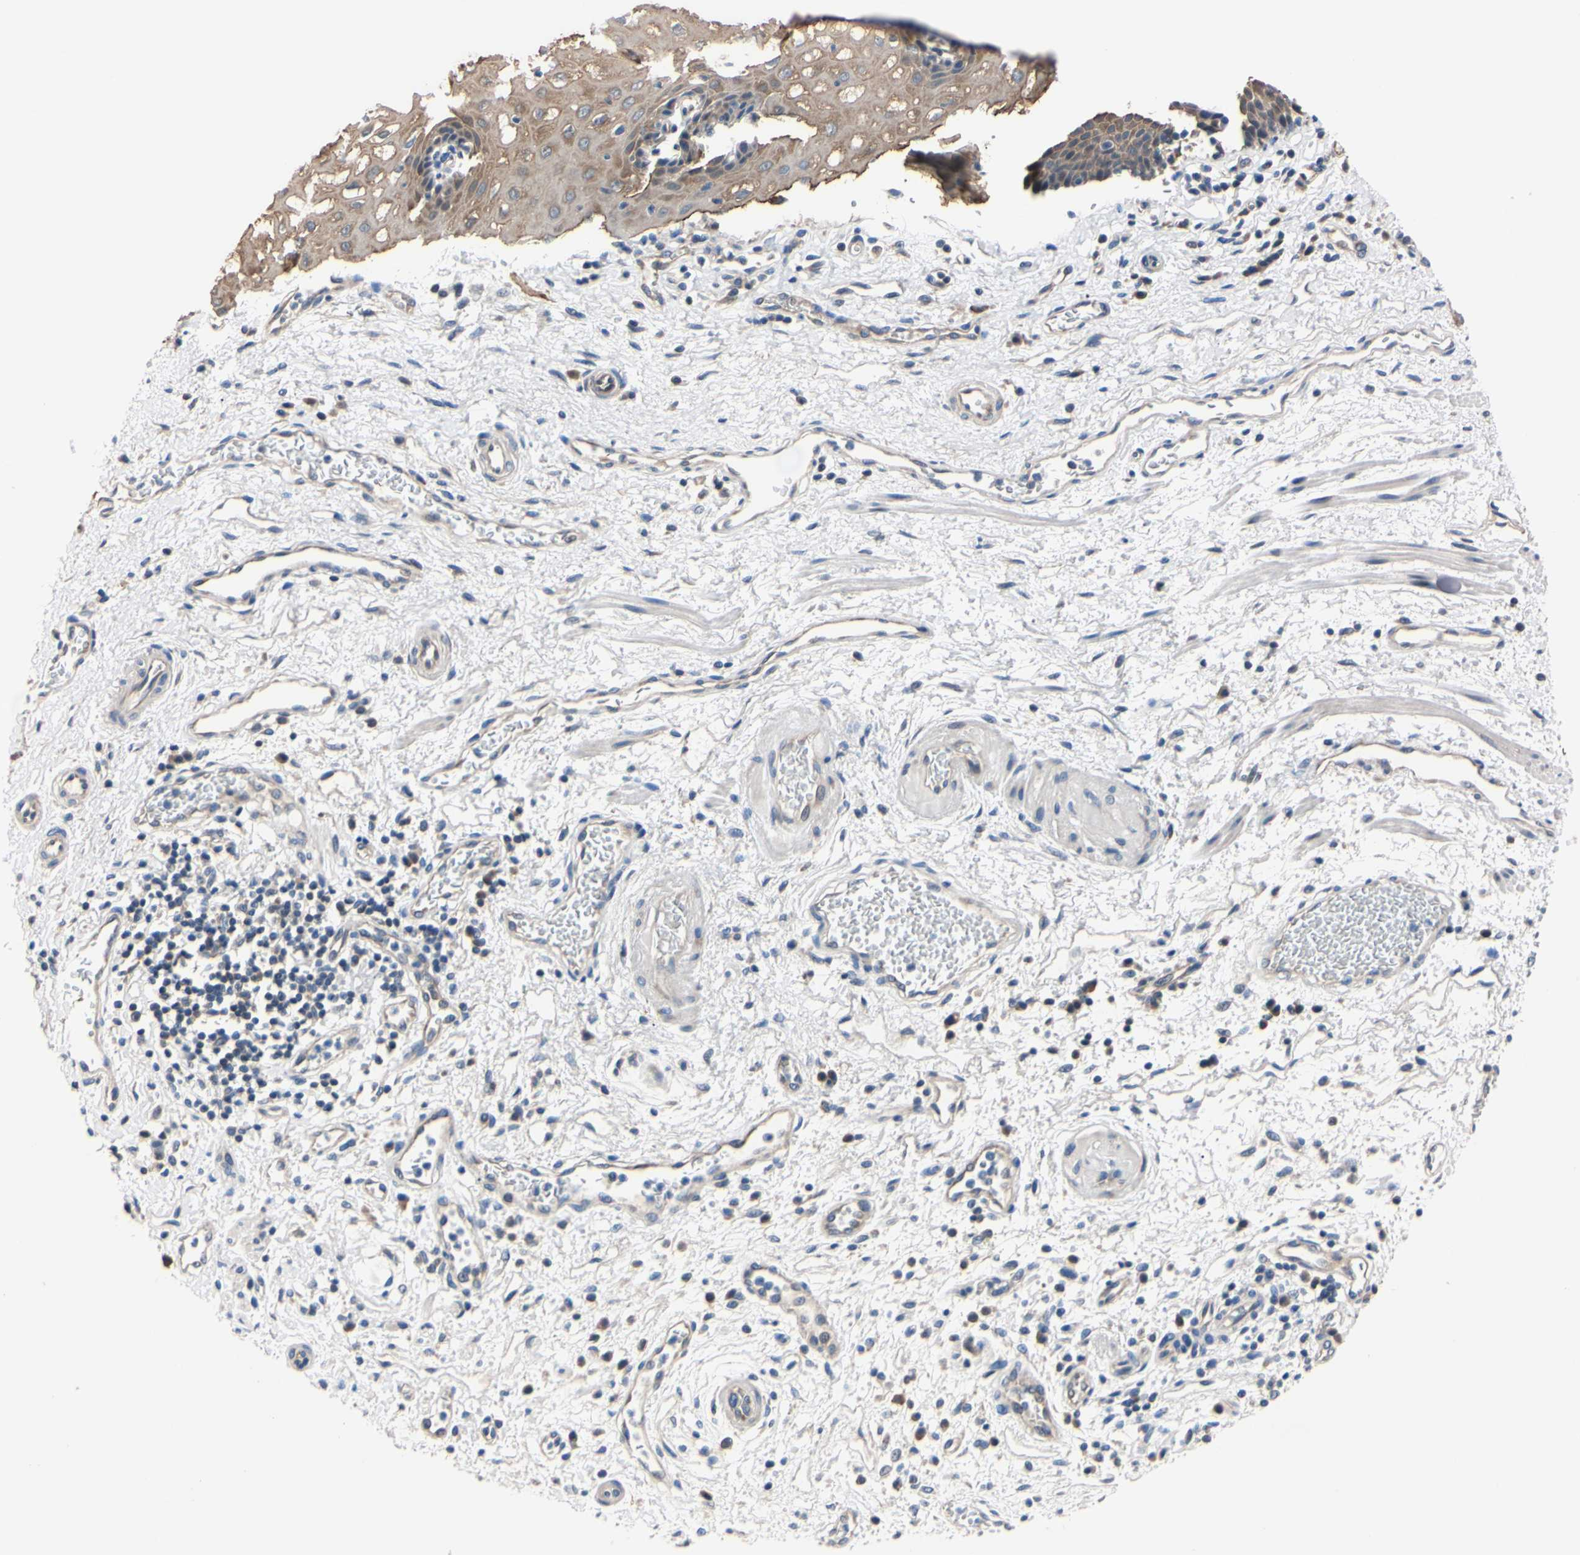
{"staining": {"intensity": "weak", "quantity": ">75%", "location": "cytoplasmic/membranous"}, "tissue": "esophagus", "cell_type": "Squamous epithelial cells", "image_type": "normal", "snomed": [{"axis": "morphology", "description": "Normal tissue, NOS"}, {"axis": "topography", "description": "Esophagus"}], "caption": "Protein analysis of unremarkable esophagus exhibits weak cytoplasmic/membranous expression in approximately >75% of squamous epithelial cells.", "gene": "RARS1", "patient": {"sex": "male", "age": 54}}